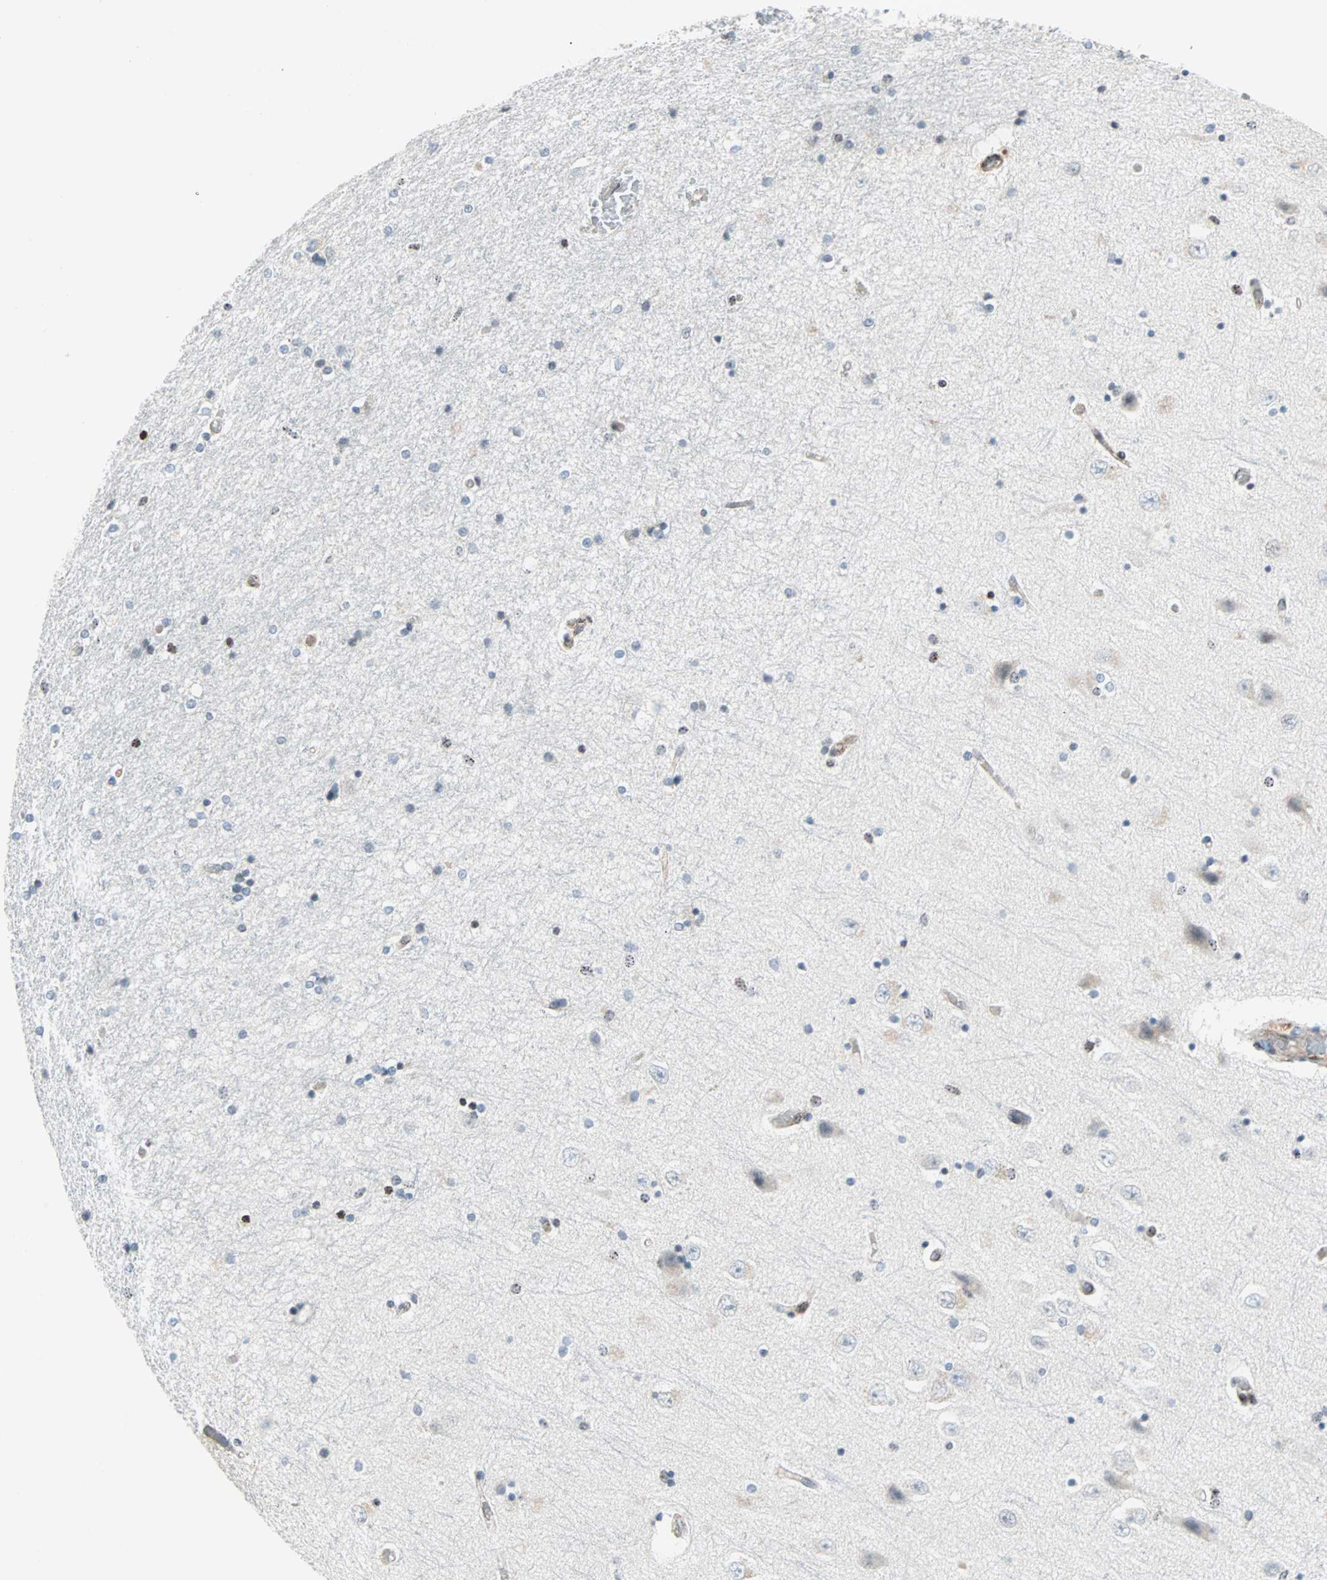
{"staining": {"intensity": "weak", "quantity": "<25%", "location": "nuclear"}, "tissue": "hippocampus", "cell_type": "Glial cells", "image_type": "normal", "snomed": [{"axis": "morphology", "description": "Normal tissue, NOS"}, {"axis": "topography", "description": "Hippocampus"}], "caption": "Glial cells show no significant protein positivity in unremarkable hippocampus.", "gene": "CENPA", "patient": {"sex": "female", "age": 54}}